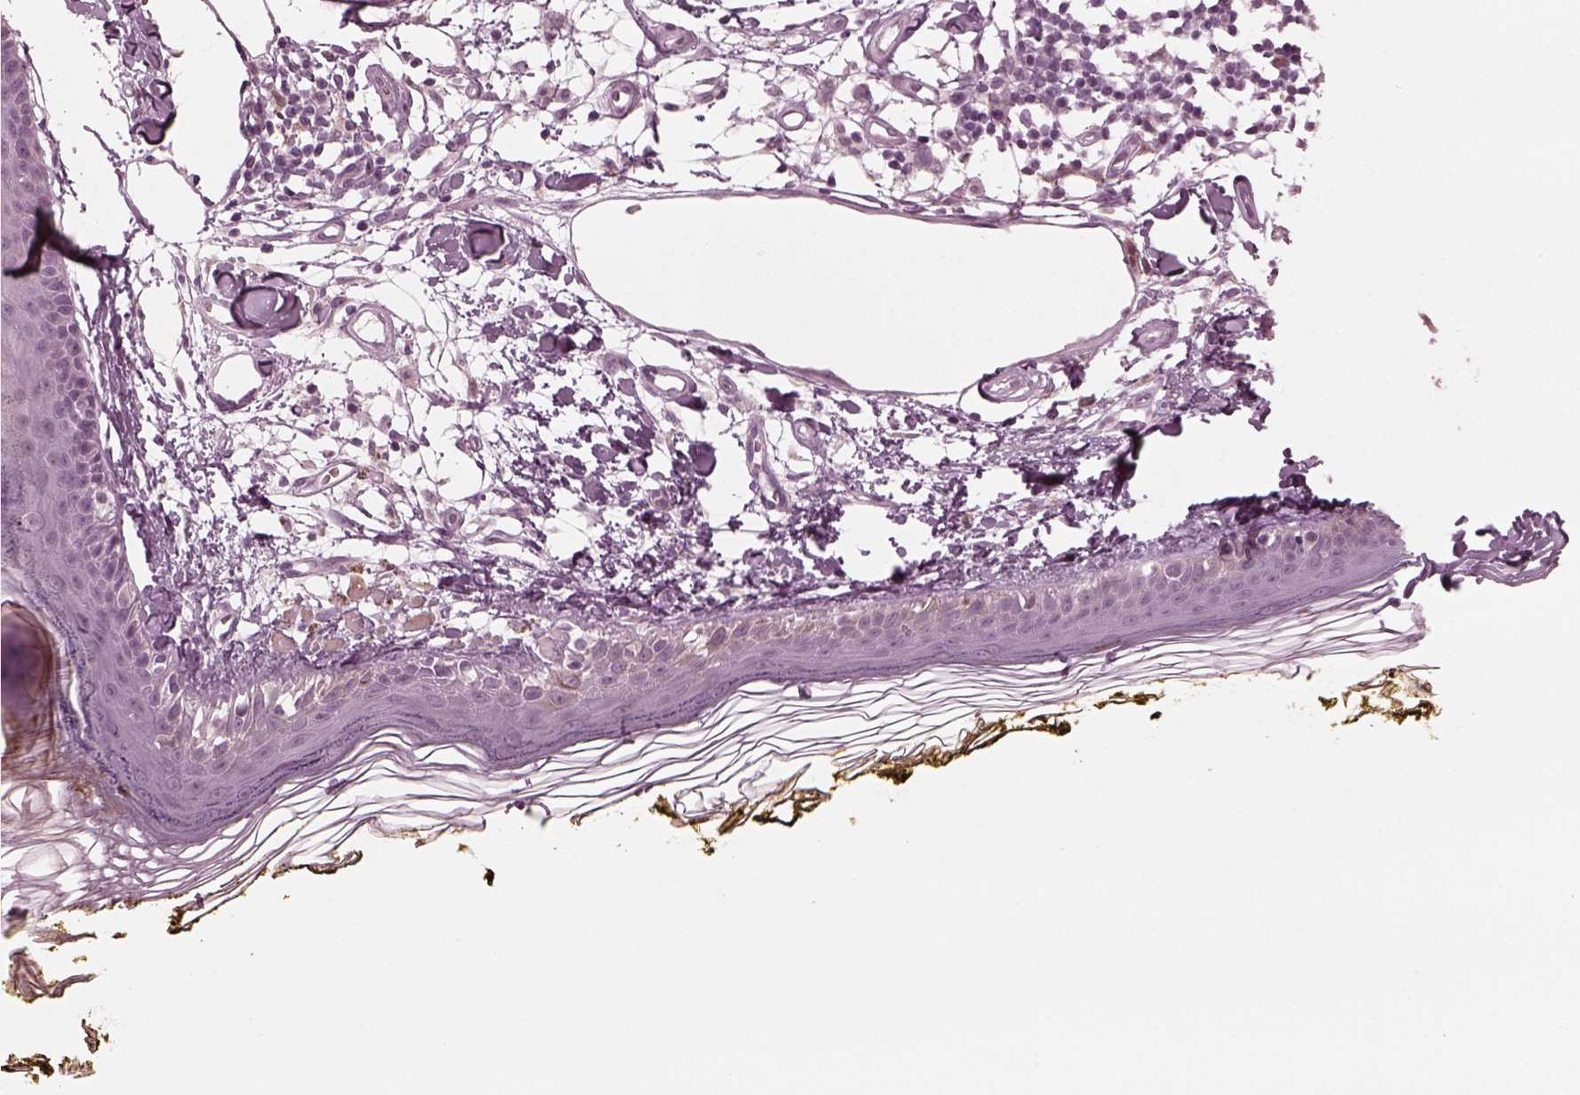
{"staining": {"intensity": "negative", "quantity": "none", "location": "none"}, "tissue": "skin", "cell_type": "Fibroblasts", "image_type": "normal", "snomed": [{"axis": "morphology", "description": "Normal tissue, NOS"}, {"axis": "topography", "description": "Skin"}], "caption": "The immunohistochemistry (IHC) photomicrograph has no significant expression in fibroblasts of skin.", "gene": "CELSR3", "patient": {"sex": "male", "age": 76}}